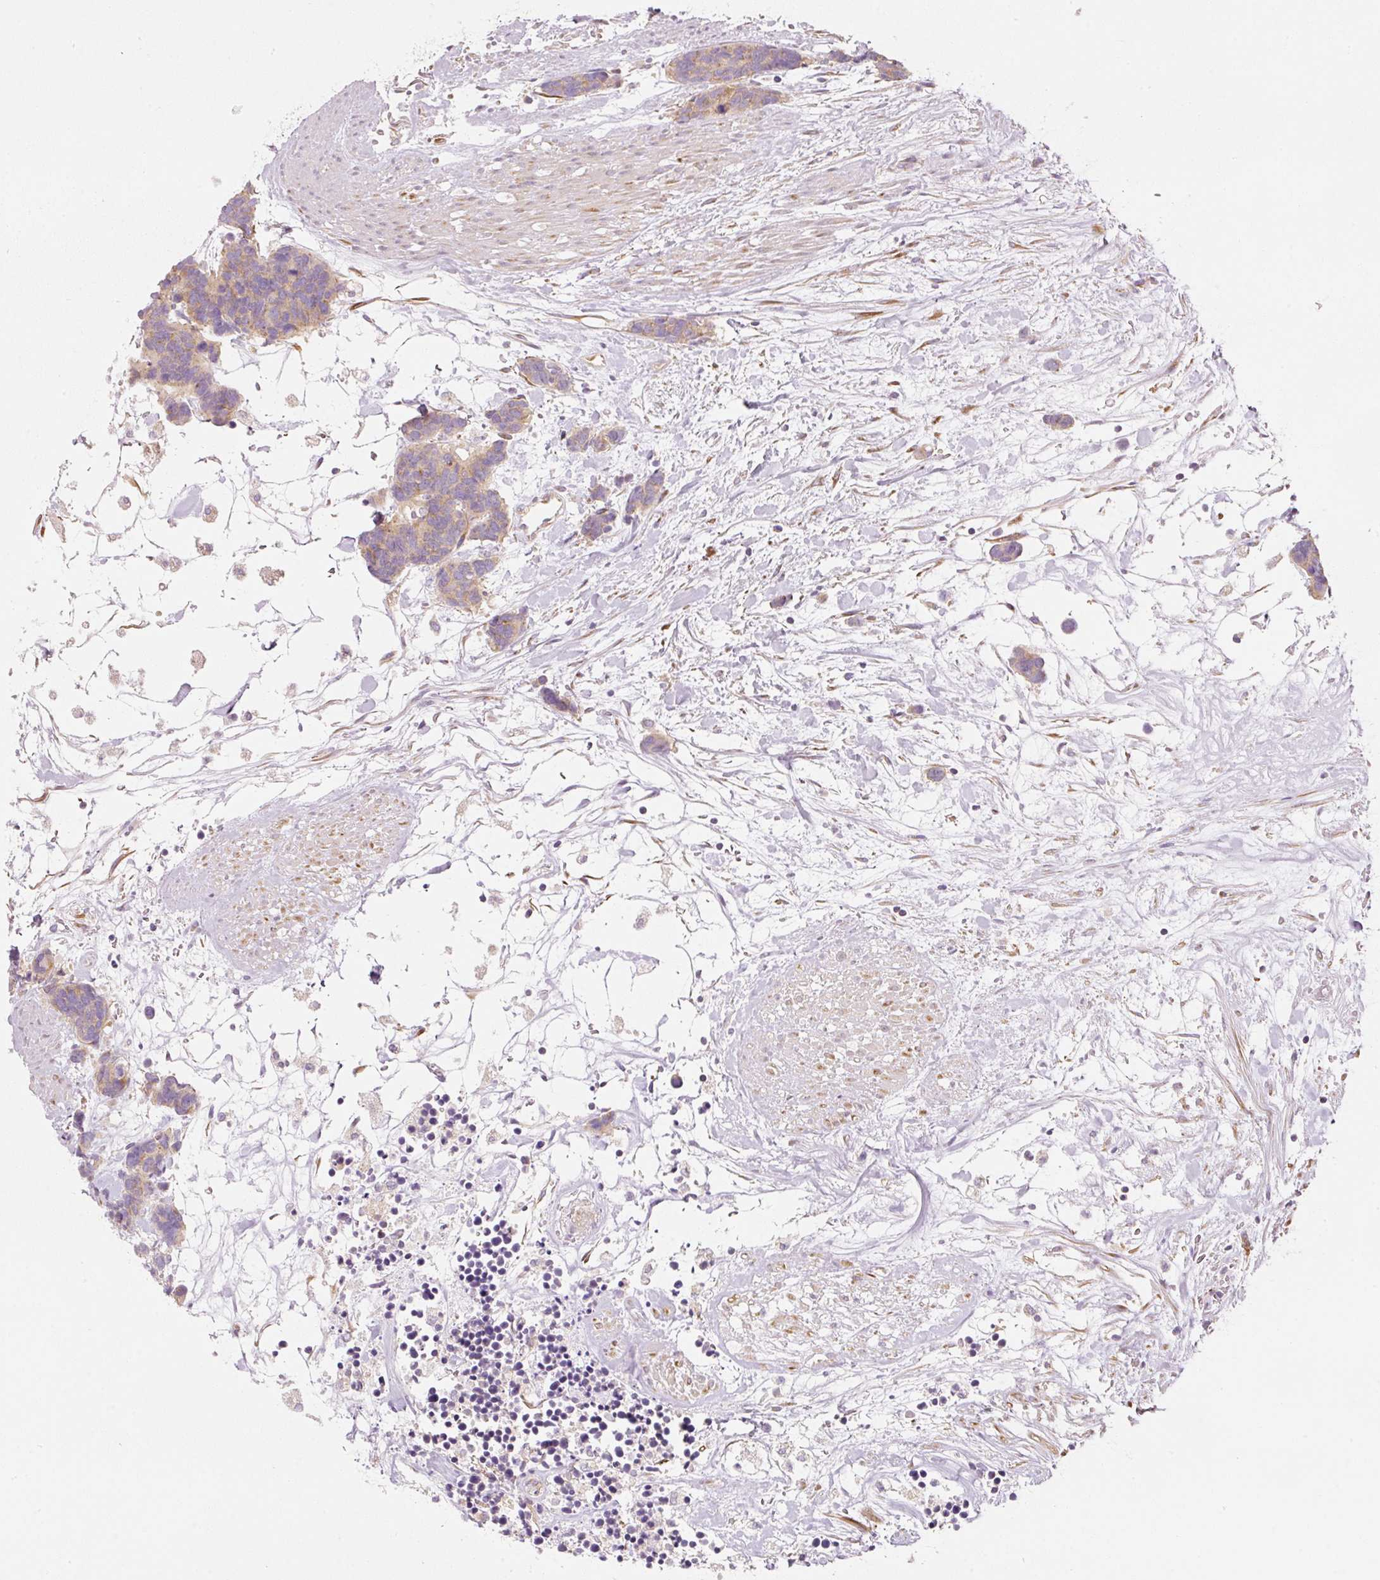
{"staining": {"intensity": "weak", "quantity": ">75%", "location": "cytoplasmic/membranous"}, "tissue": "carcinoid", "cell_type": "Tumor cells", "image_type": "cancer", "snomed": [{"axis": "morphology", "description": "Carcinoma, NOS"}, {"axis": "morphology", "description": "Carcinoid, malignant, NOS"}, {"axis": "topography", "description": "Urinary bladder"}], "caption": "The histopathology image demonstrates staining of carcinoma, revealing weak cytoplasmic/membranous protein expression (brown color) within tumor cells.", "gene": "RNF167", "patient": {"sex": "male", "age": 57}}